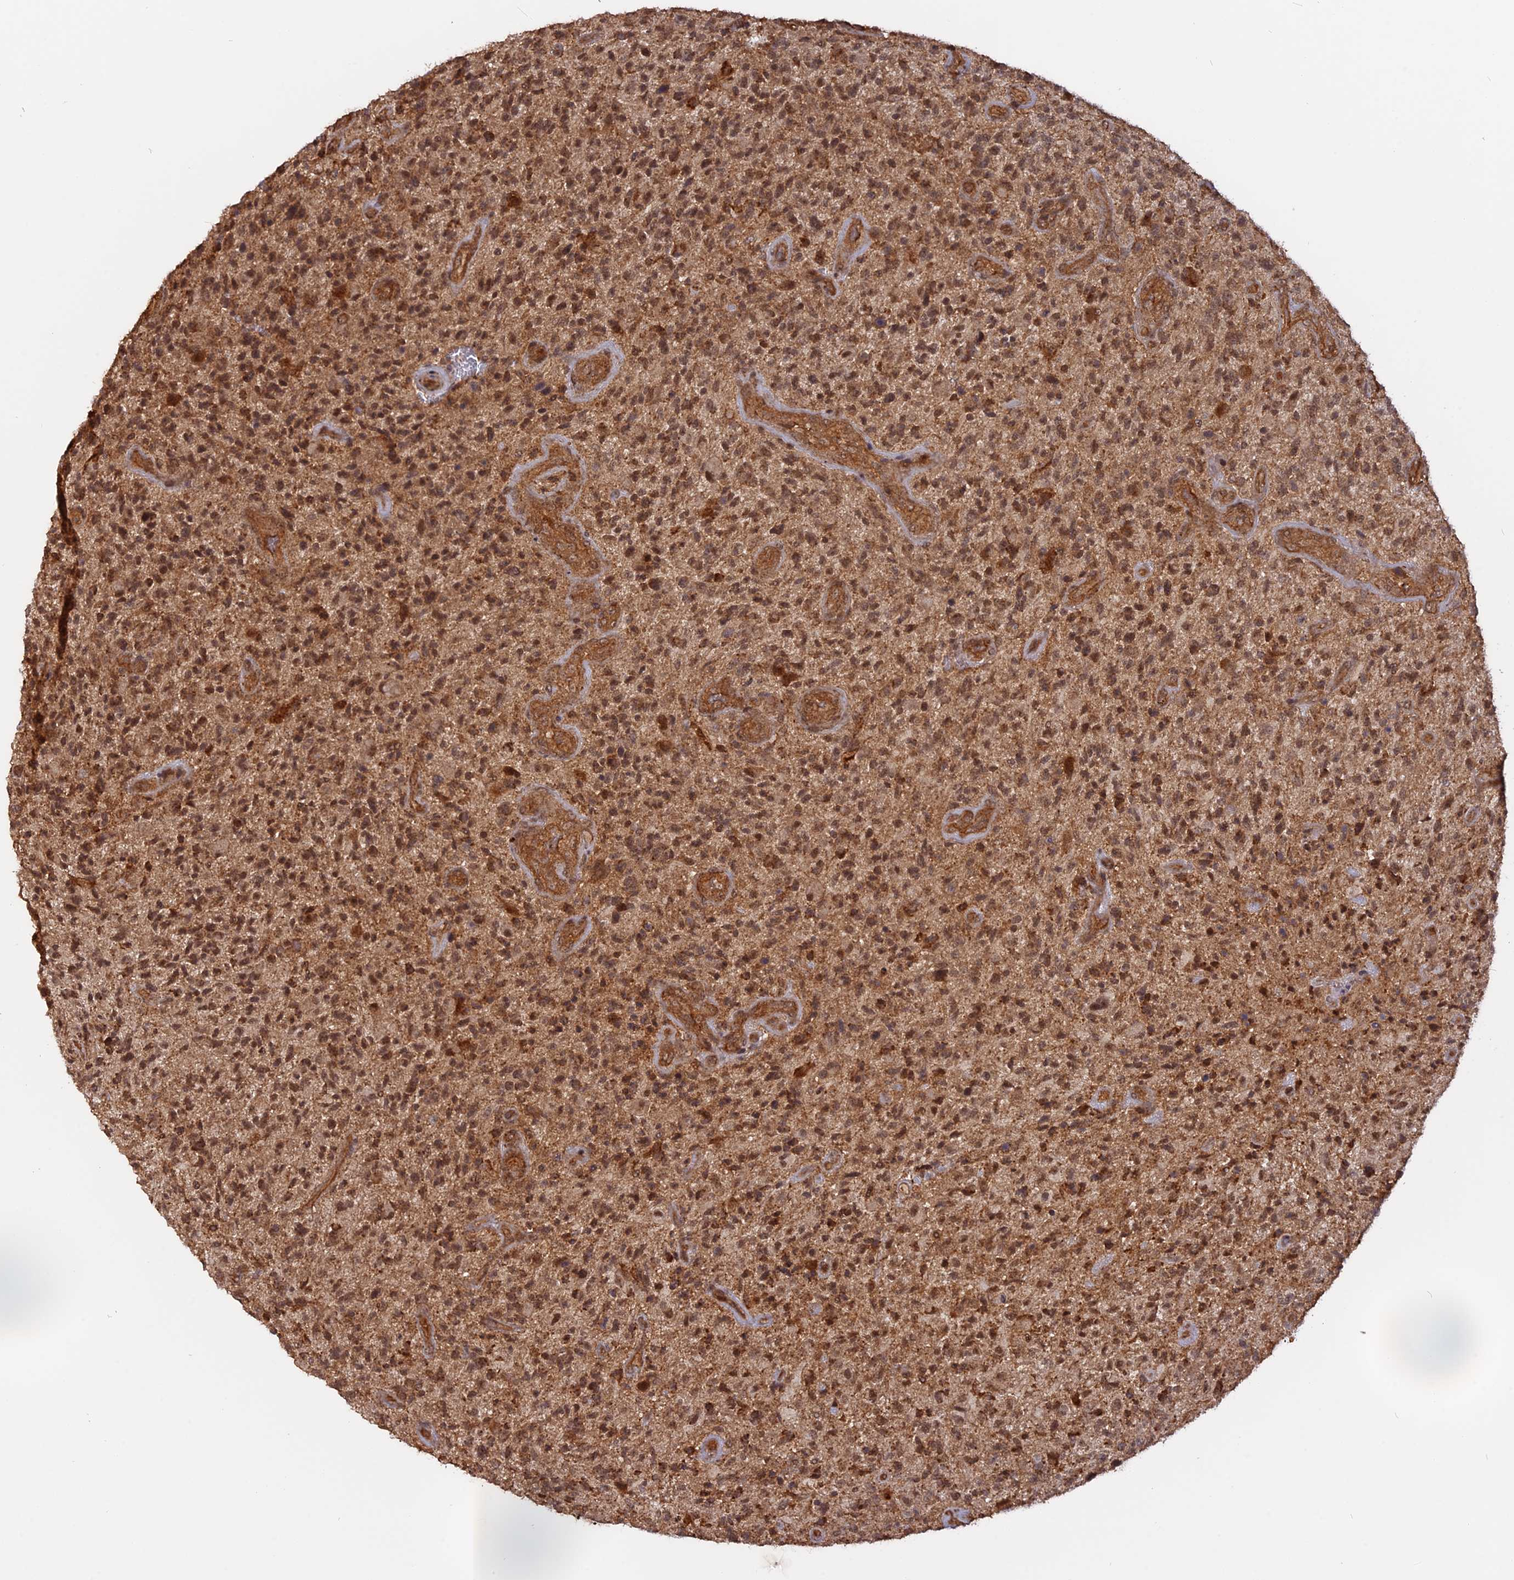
{"staining": {"intensity": "moderate", "quantity": ">75%", "location": "cytoplasmic/membranous,nuclear"}, "tissue": "glioma", "cell_type": "Tumor cells", "image_type": "cancer", "snomed": [{"axis": "morphology", "description": "Glioma, malignant, High grade"}, {"axis": "topography", "description": "Brain"}], "caption": "Immunohistochemical staining of human malignant glioma (high-grade) exhibits medium levels of moderate cytoplasmic/membranous and nuclear staining in approximately >75% of tumor cells.", "gene": "CCDC174", "patient": {"sex": "male", "age": 47}}